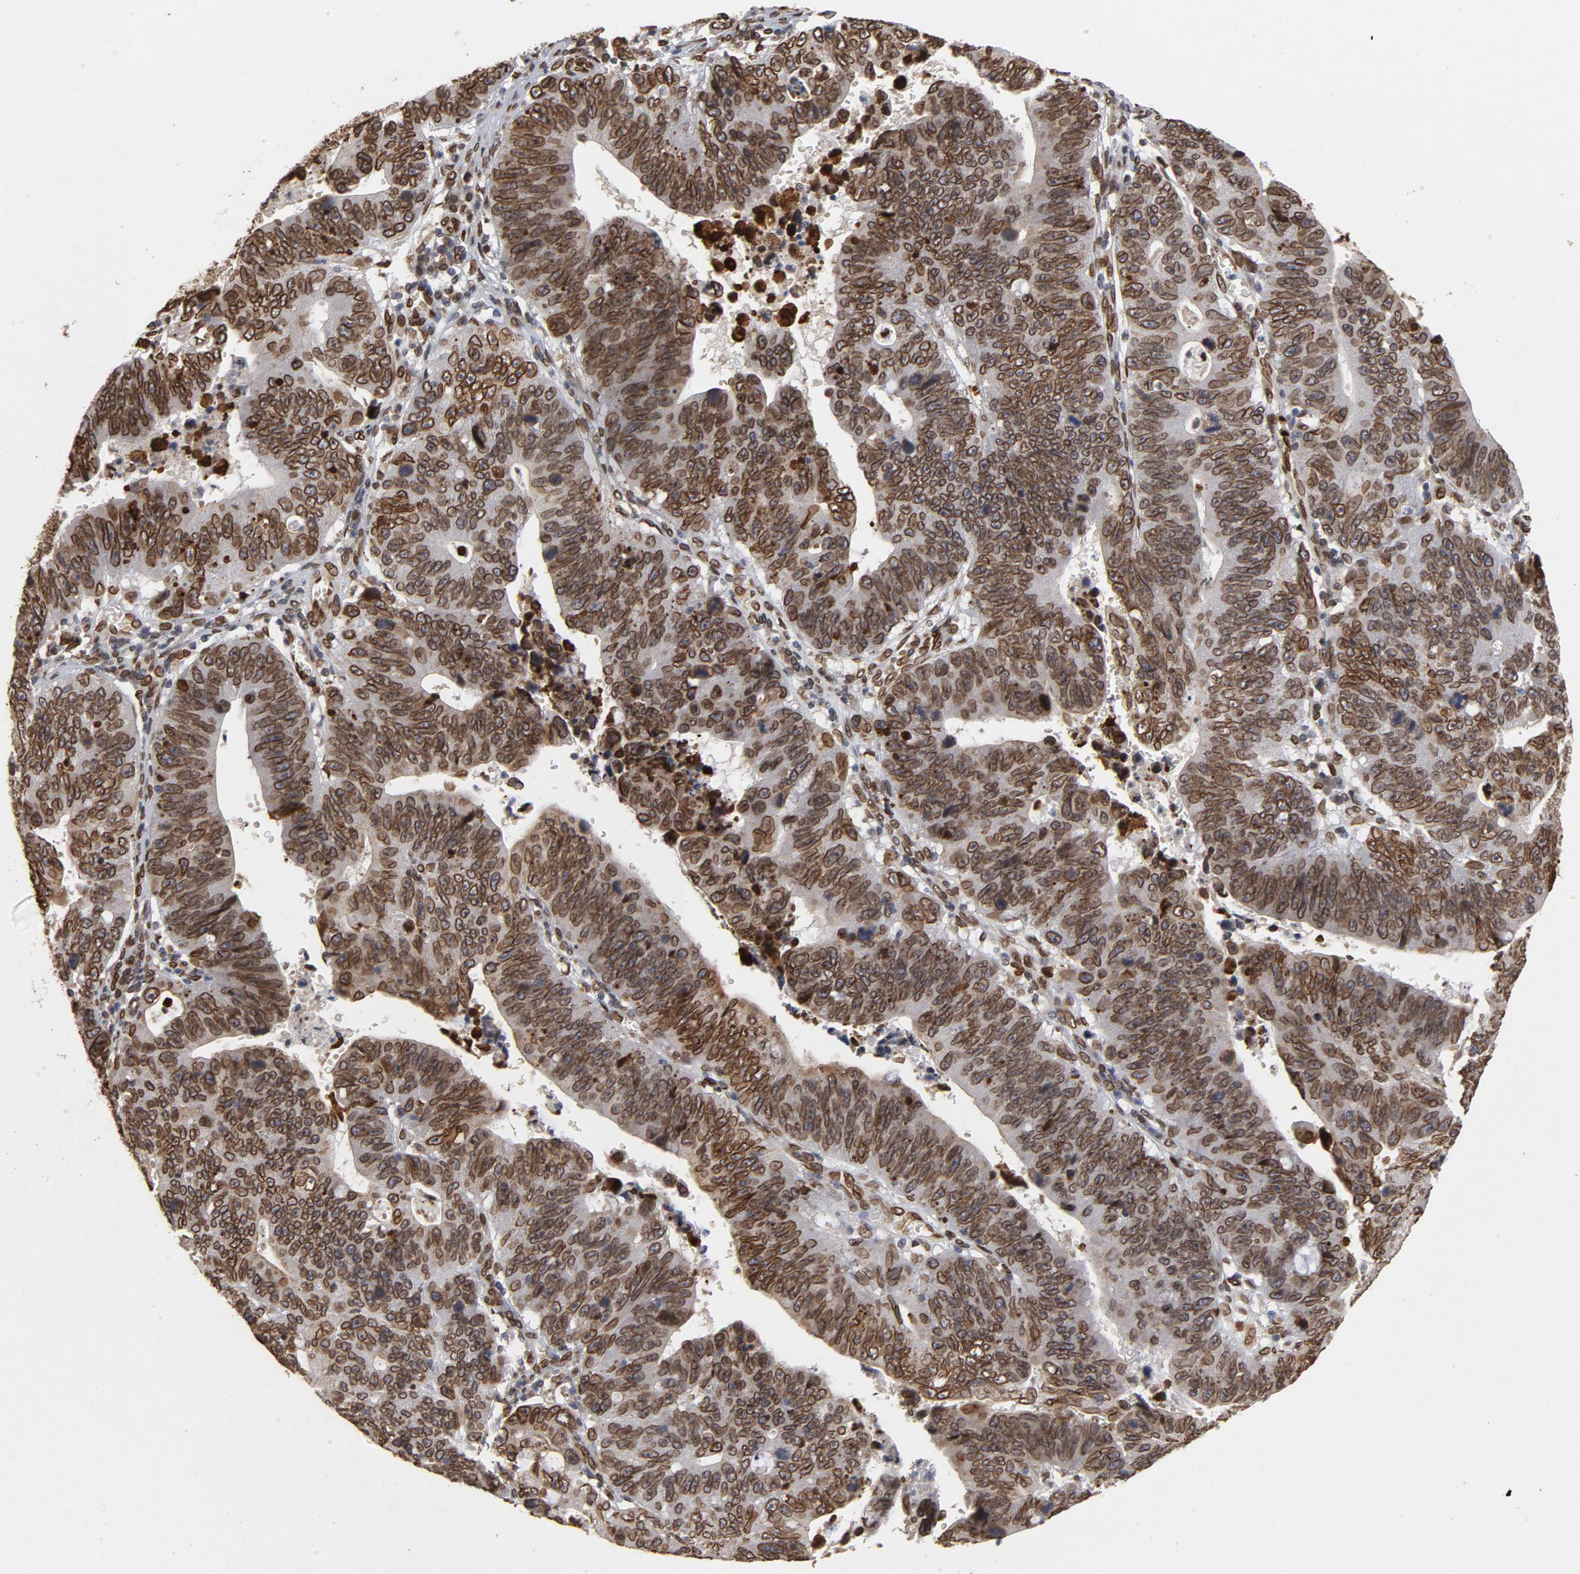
{"staining": {"intensity": "strong", "quantity": ">75%", "location": "cytoplasmic/membranous,nuclear"}, "tissue": "stomach cancer", "cell_type": "Tumor cells", "image_type": "cancer", "snomed": [{"axis": "morphology", "description": "Adenocarcinoma, NOS"}, {"axis": "topography", "description": "Stomach"}], "caption": "DAB (3,3'-diaminobenzidine) immunohistochemical staining of stomach cancer displays strong cytoplasmic/membranous and nuclear protein staining in approximately >75% of tumor cells.", "gene": "LMNA", "patient": {"sex": "male", "age": 59}}